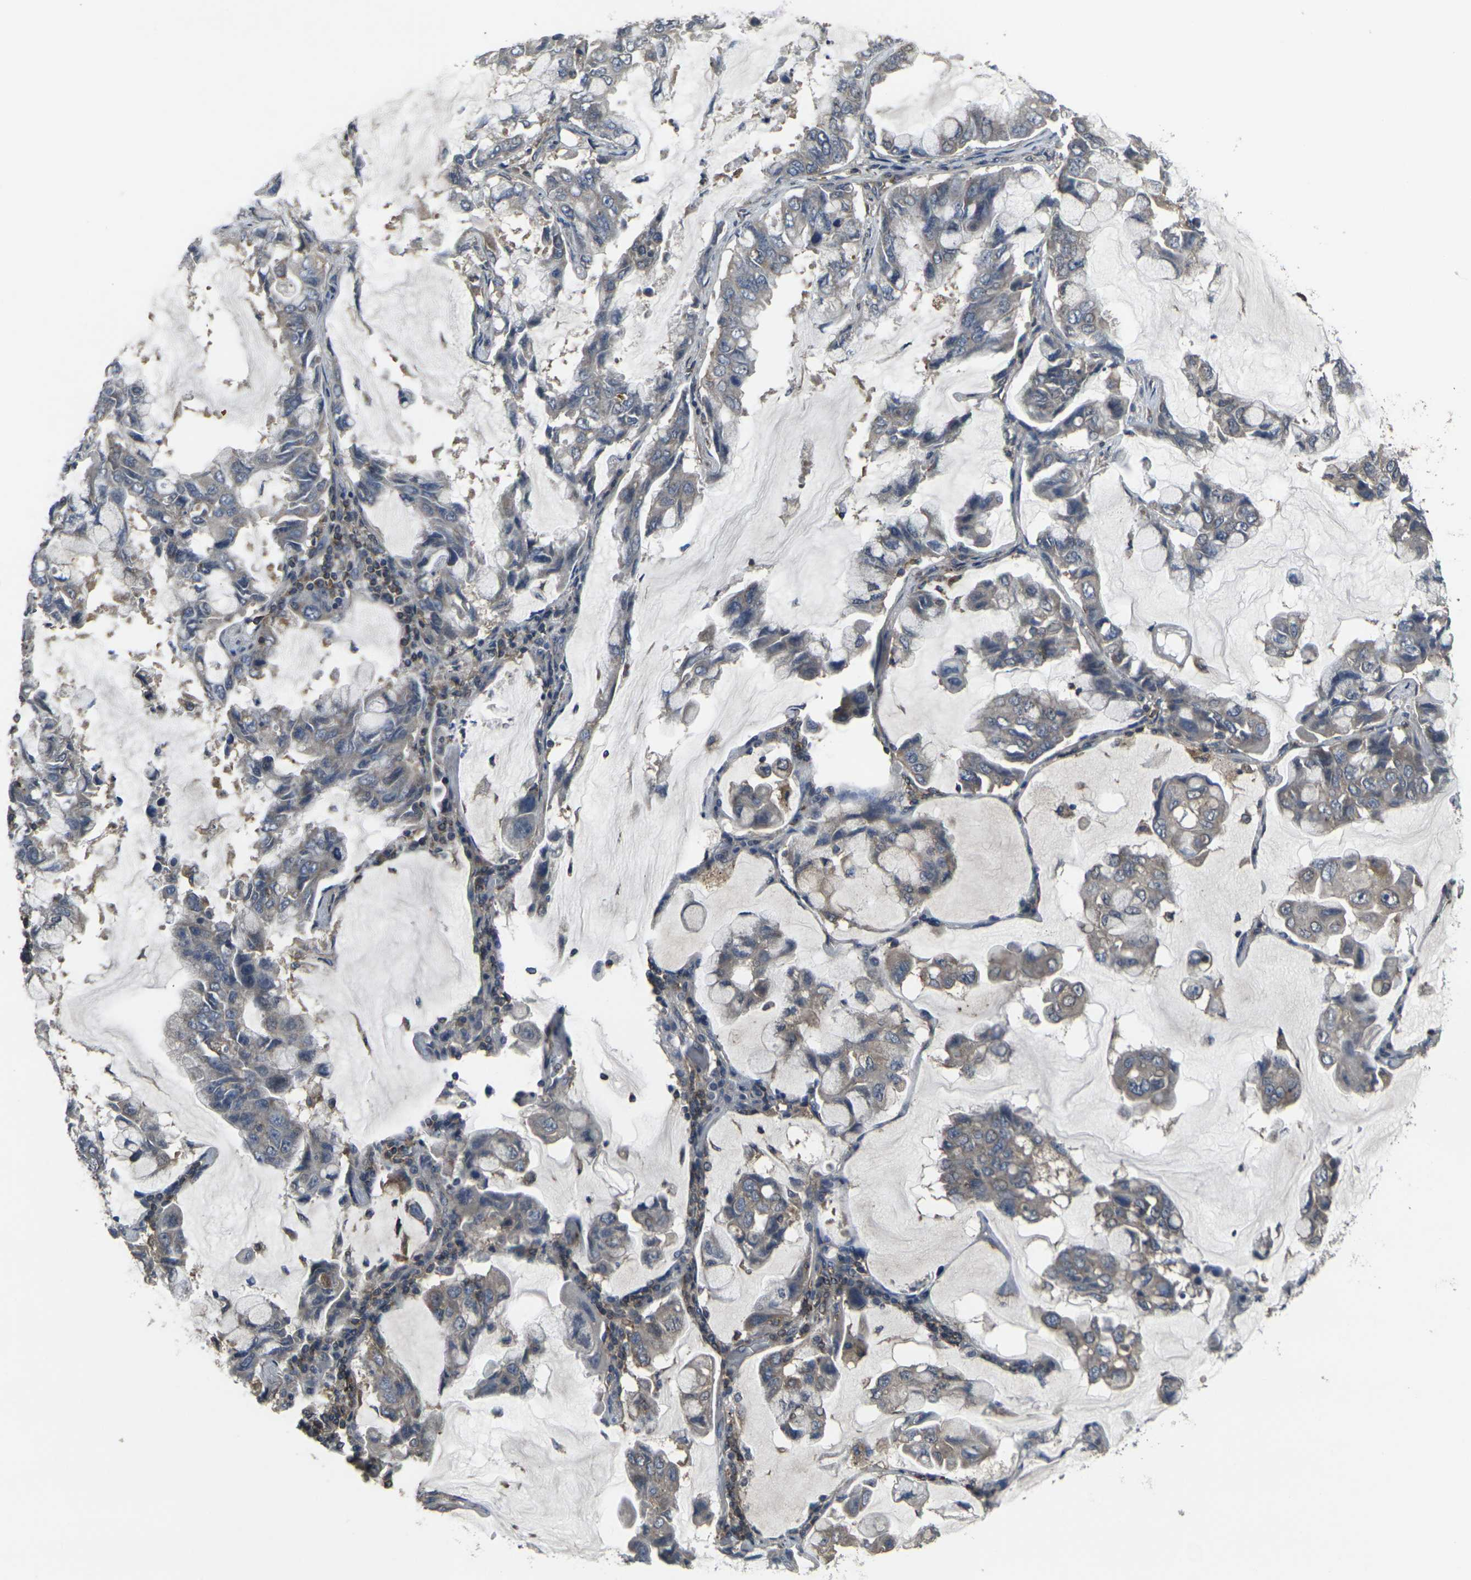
{"staining": {"intensity": "weak", "quantity": ">75%", "location": "cytoplasmic/membranous"}, "tissue": "lung cancer", "cell_type": "Tumor cells", "image_type": "cancer", "snomed": [{"axis": "morphology", "description": "Adenocarcinoma, NOS"}, {"axis": "topography", "description": "Lung"}], "caption": "The histopathology image displays staining of lung cancer (adenocarcinoma), revealing weak cytoplasmic/membranous protein staining (brown color) within tumor cells.", "gene": "PRKACB", "patient": {"sex": "male", "age": 64}}